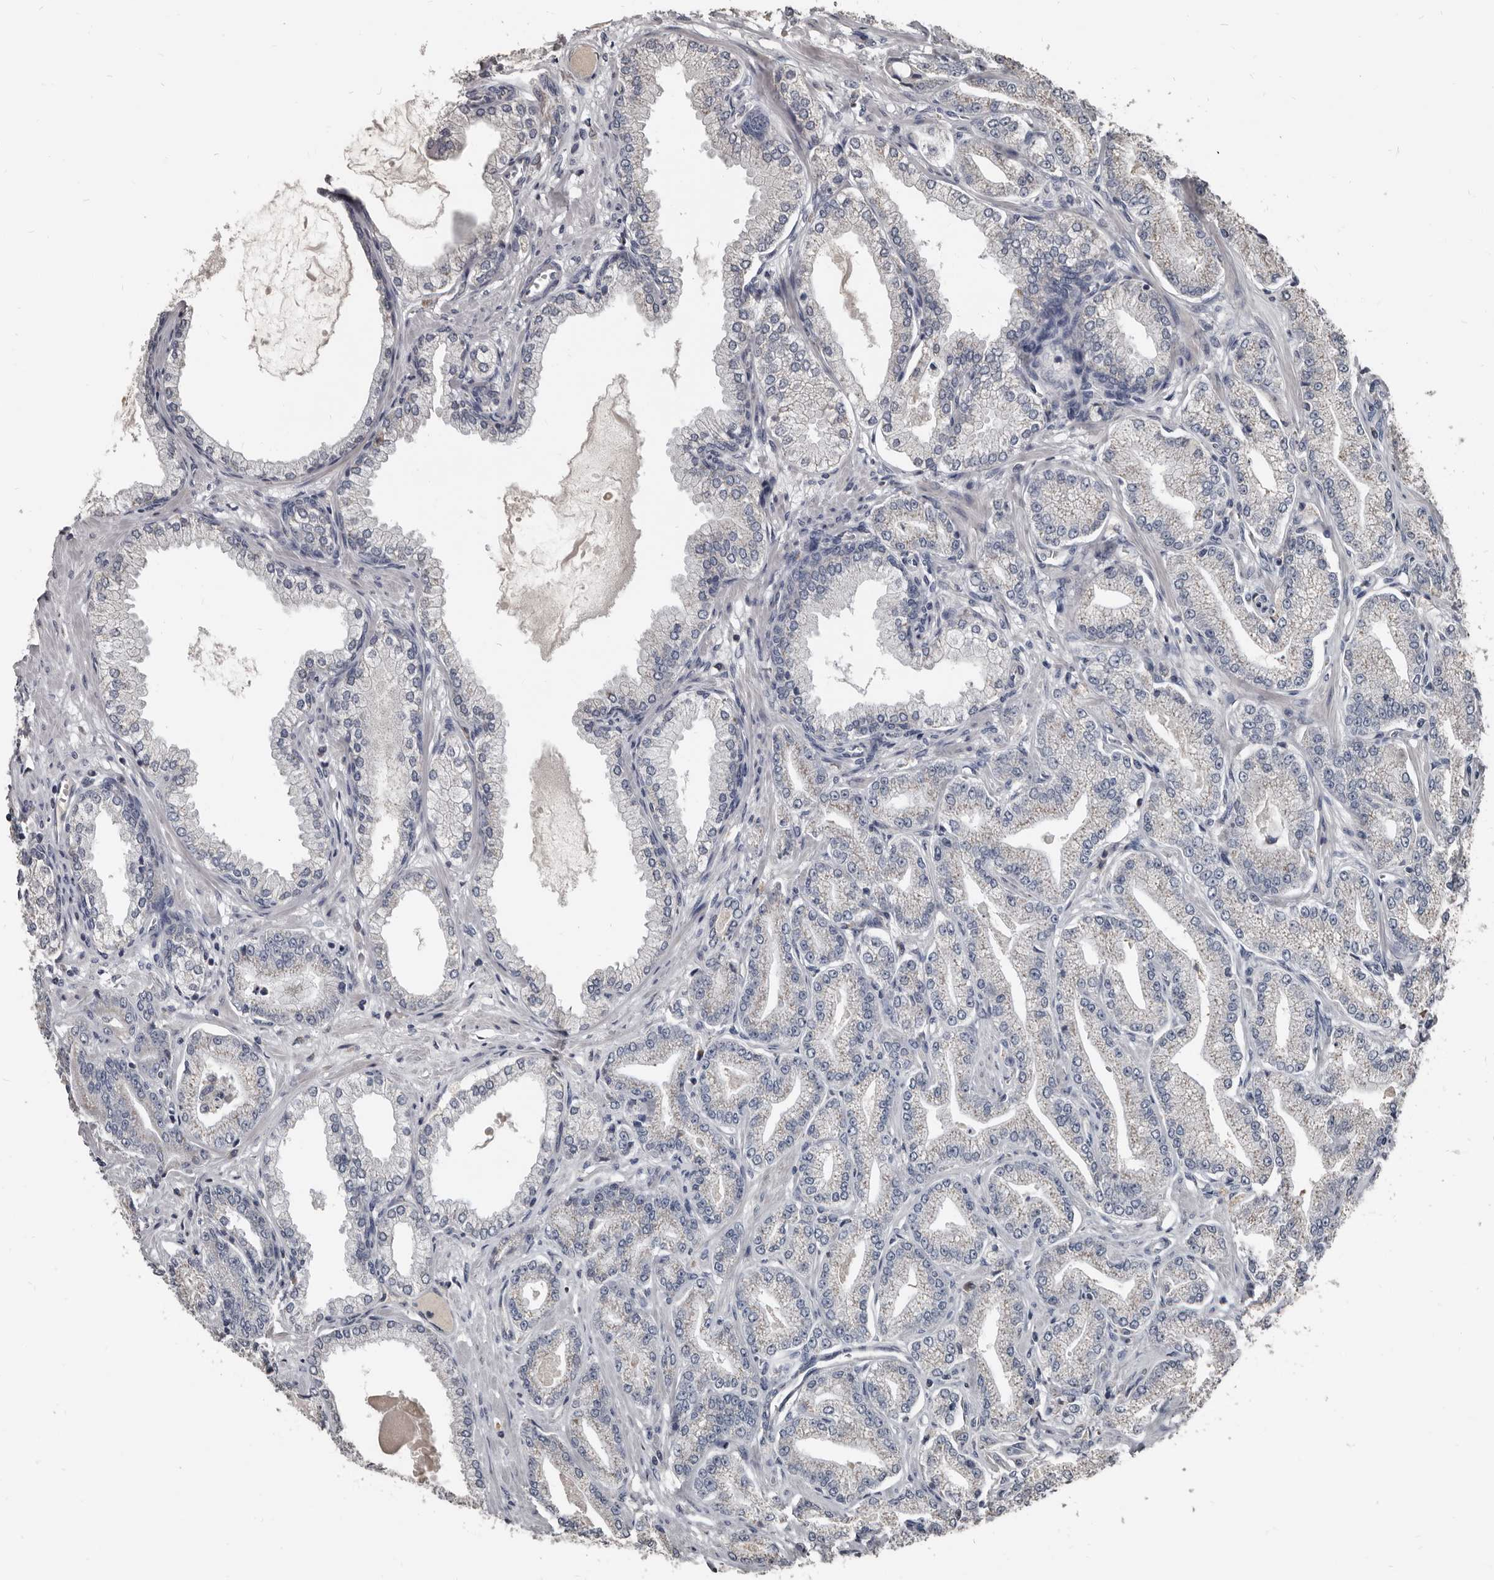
{"staining": {"intensity": "weak", "quantity": "<25%", "location": "cytoplasmic/membranous"}, "tissue": "prostate cancer", "cell_type": "Tumor cells", "image_type": "cancer", "snomed": [{"axis": "morphology", "description": "Adenocarcinoma, Low grade"}, {"axis": "topography", "description": "Prostate"}], "caption": "This is an IHC photomicrograph of human prostate low-grade adenocarcinoma. There is no staining in tumor cells.", "gene": "GREB1", "patient": {"sex": "male", "age": 63}}